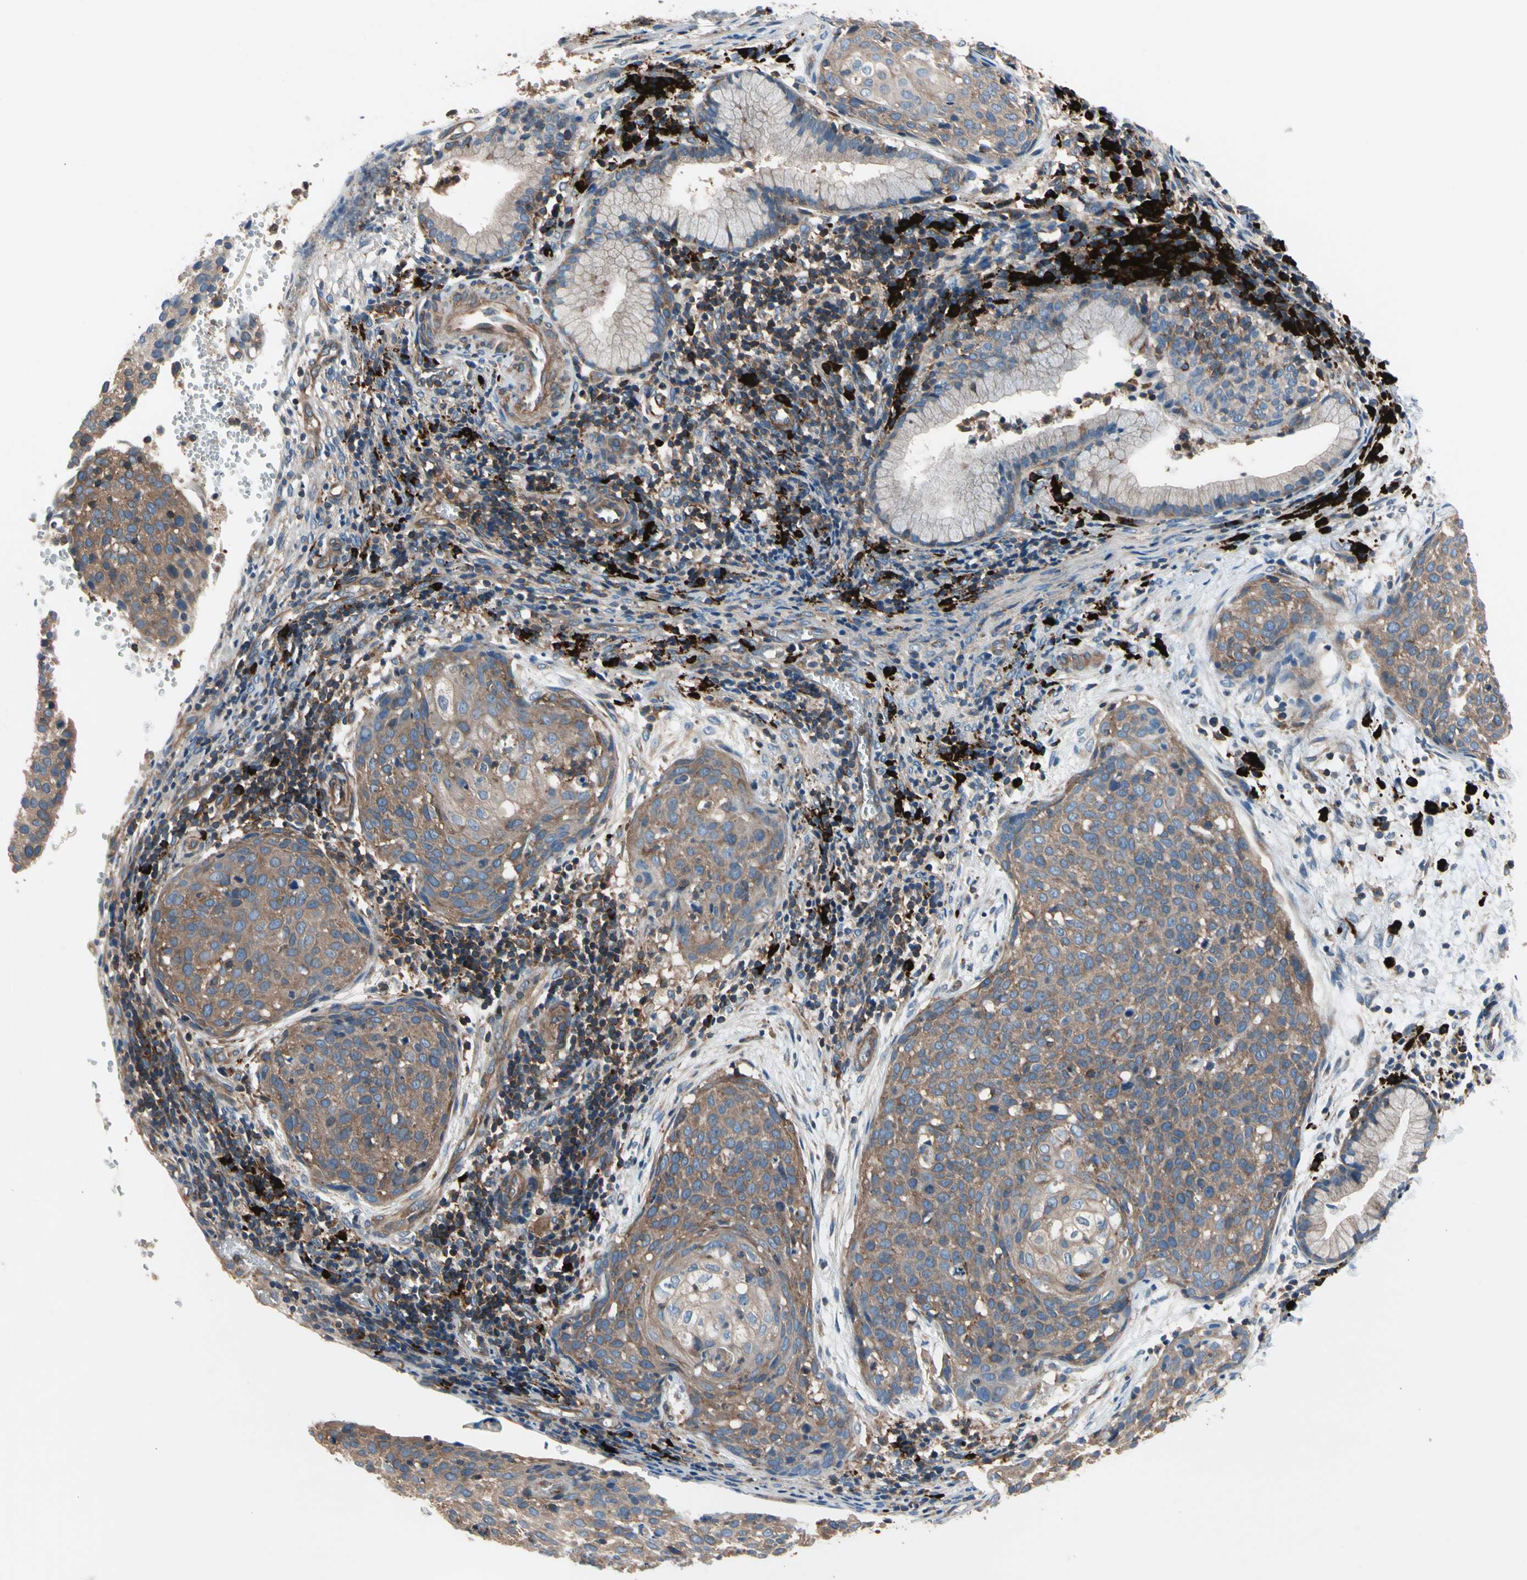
{"staining": {"intensity": "moderate", "quantity": ">75%", "location": "cytoplasmic/membranous"}, "tissue": "cervical cancer", "cell_type": "Tumor cells", "image_type": "cancer", "snomed": [{"axis": "morphology", "description": "Squamous cell carcinoma, NOS"}, {"axis": "topography", "description": "Cervix"}], "caption": "Protein staining shows moderate cytoplasmic/membranous expression in about >75% of tumor cells in squamous cell carcinoma (cervical).", "gene": "ROCK1", "patient": {"sex": "female", "age": 38}}